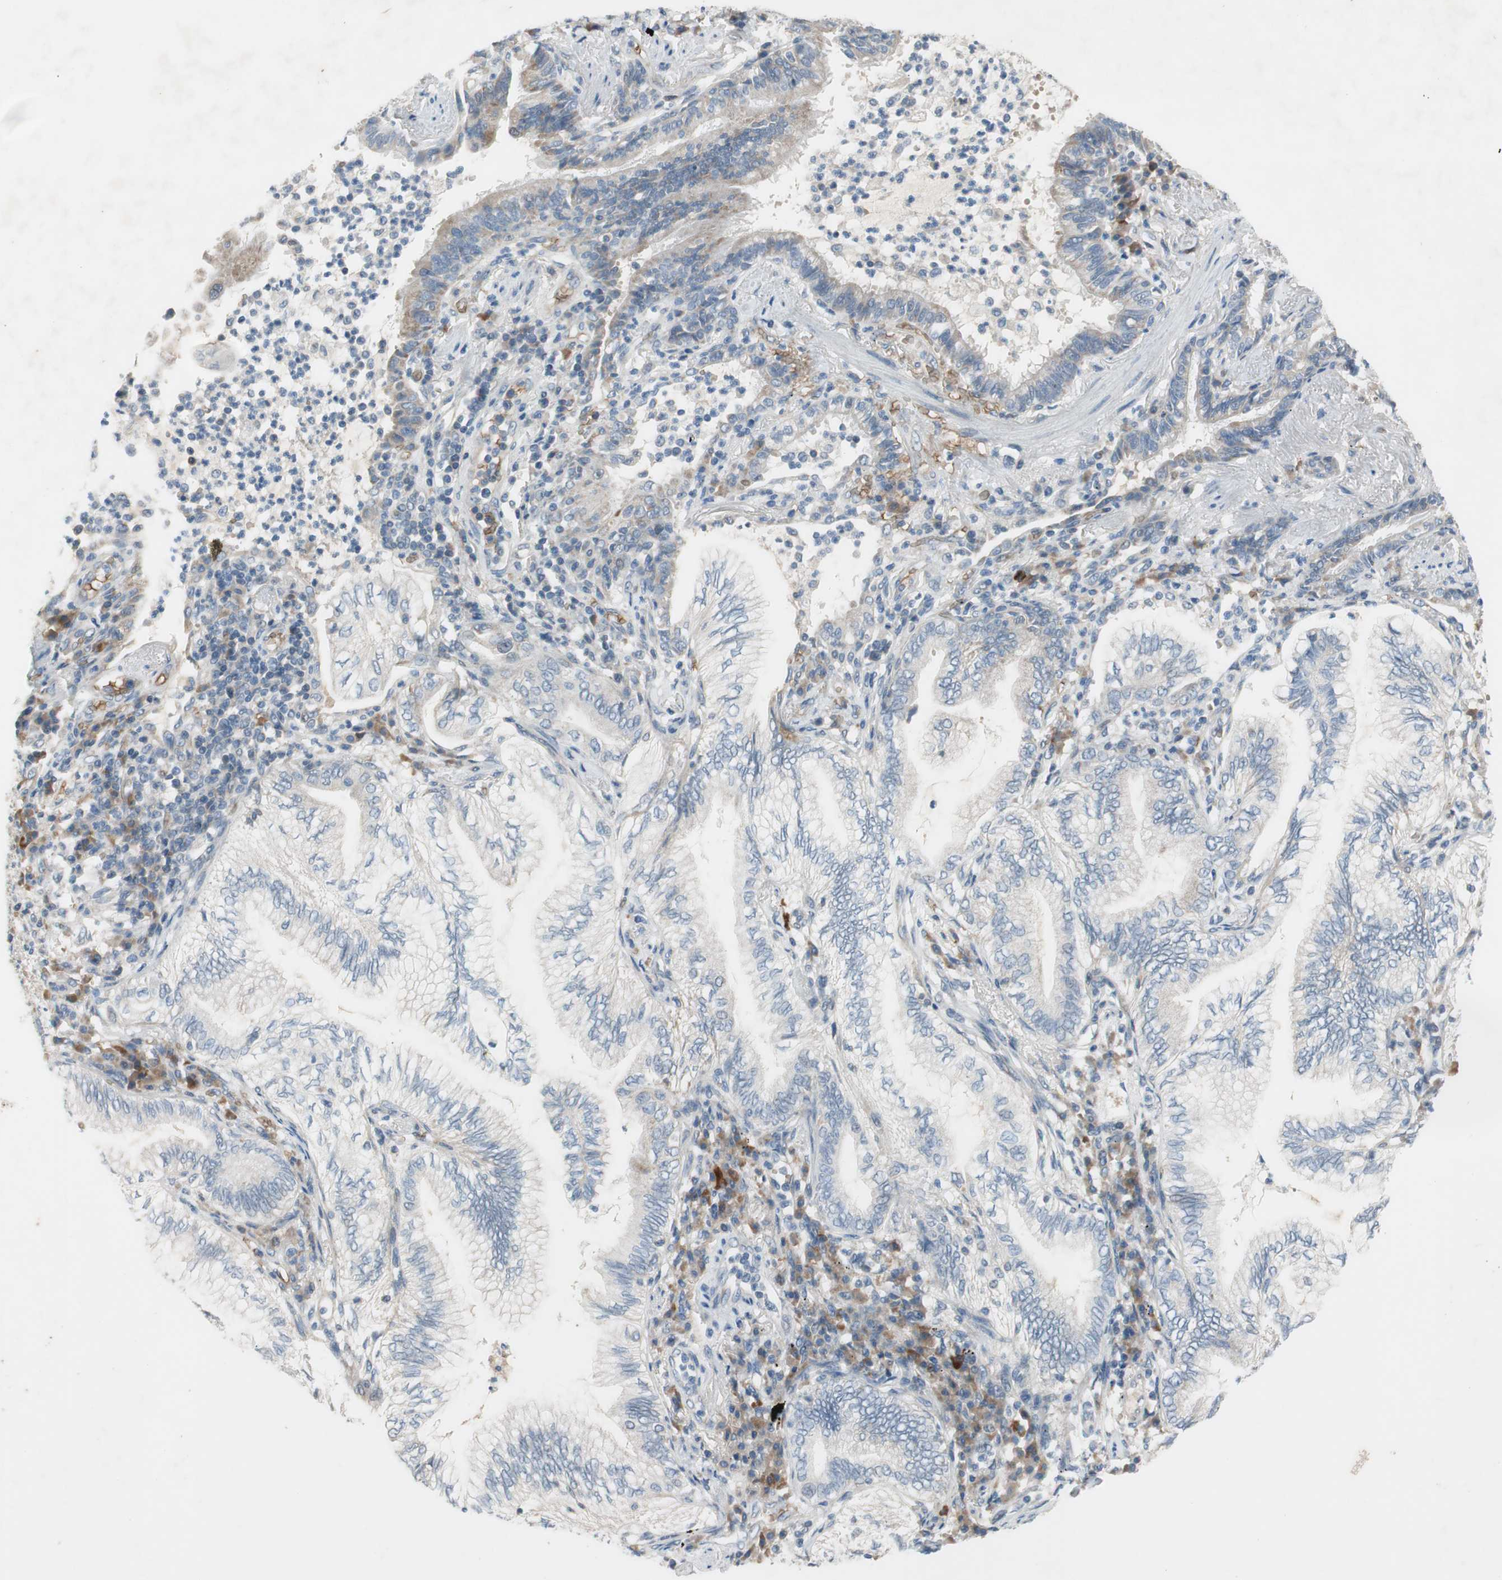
{"staining": {"intensity": "negative", "quantity": "none", "location": "none"}, "tissue": "lung cancer", "cell_type": "Tumor cells", "image_type": "cancer", "snomed": [{"axis": "morphology", "description": "Normal tissue, NOS"}, {"axis": "morphology", "description": "Adenocarcinoma, NOS"}, {"axis": "topography", "description": "Bronchus"}, {"axis": "topography", "description": "Lung"}], "caption": "Tumor cells are negative for brown protein staining in adenocarcinoma (lung). Nuclei are stained in blue.", "gene": "GYPC", "patient": {"sex": "female", "age": 70}}